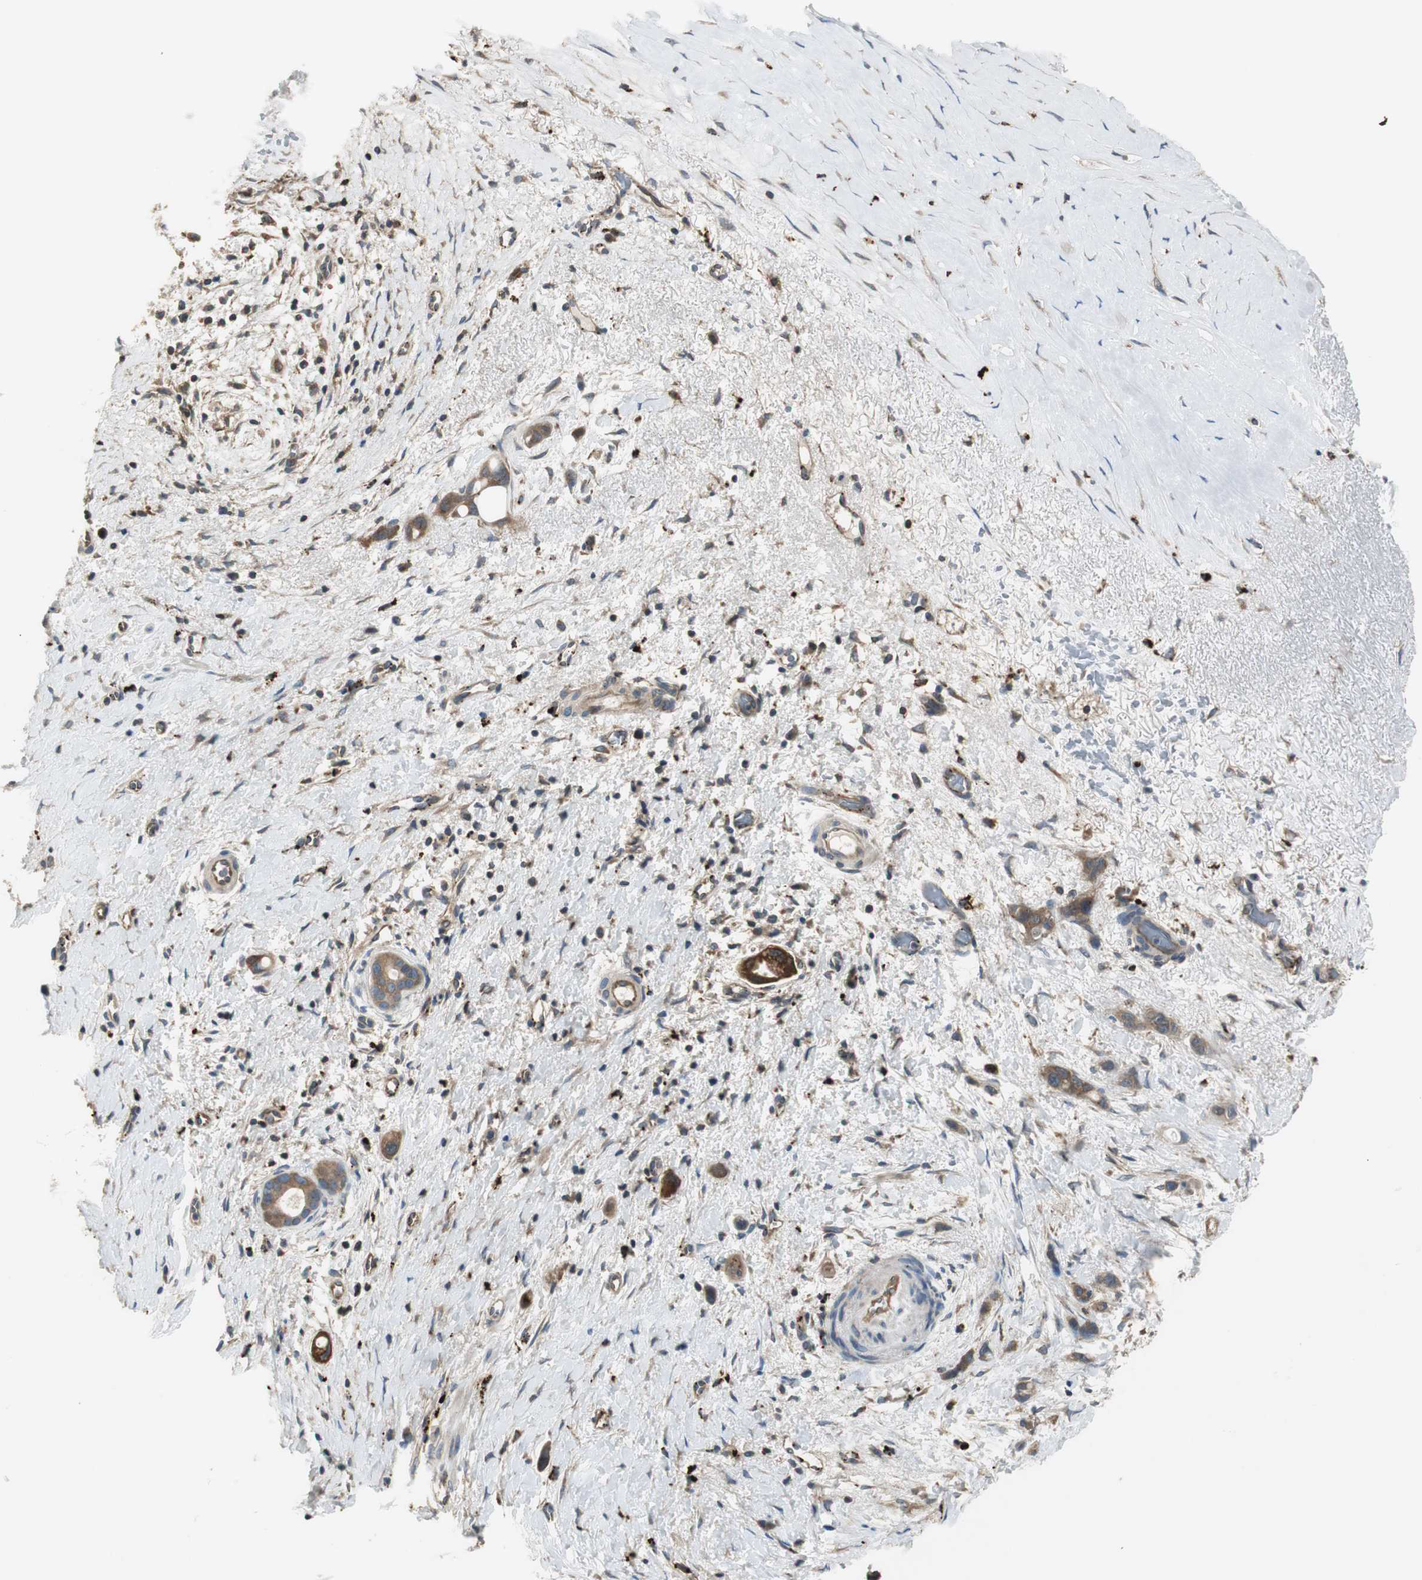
{"staining": {"intensity": "moderate", "quantity": ">75%", "location": "cytoplasmic/membranous"}, "tissue": "liver cancer", "cell_type": "Tumor cells", "image_type": "cancer", "snomed": [{"axis": "morphology", "description": "Cholangiocarcinoma"}, {"axis": "topography", "description": "Liver"}], "caption": "Approximately >75% of tumor cells in liver cholangiocarcinoma reveal moderate cytoplasmic/membranous protein staining as visualized by brown immunohistochemical staining.", "gene": "NCK1", "patient": {"sex": "female", "age": 65}}